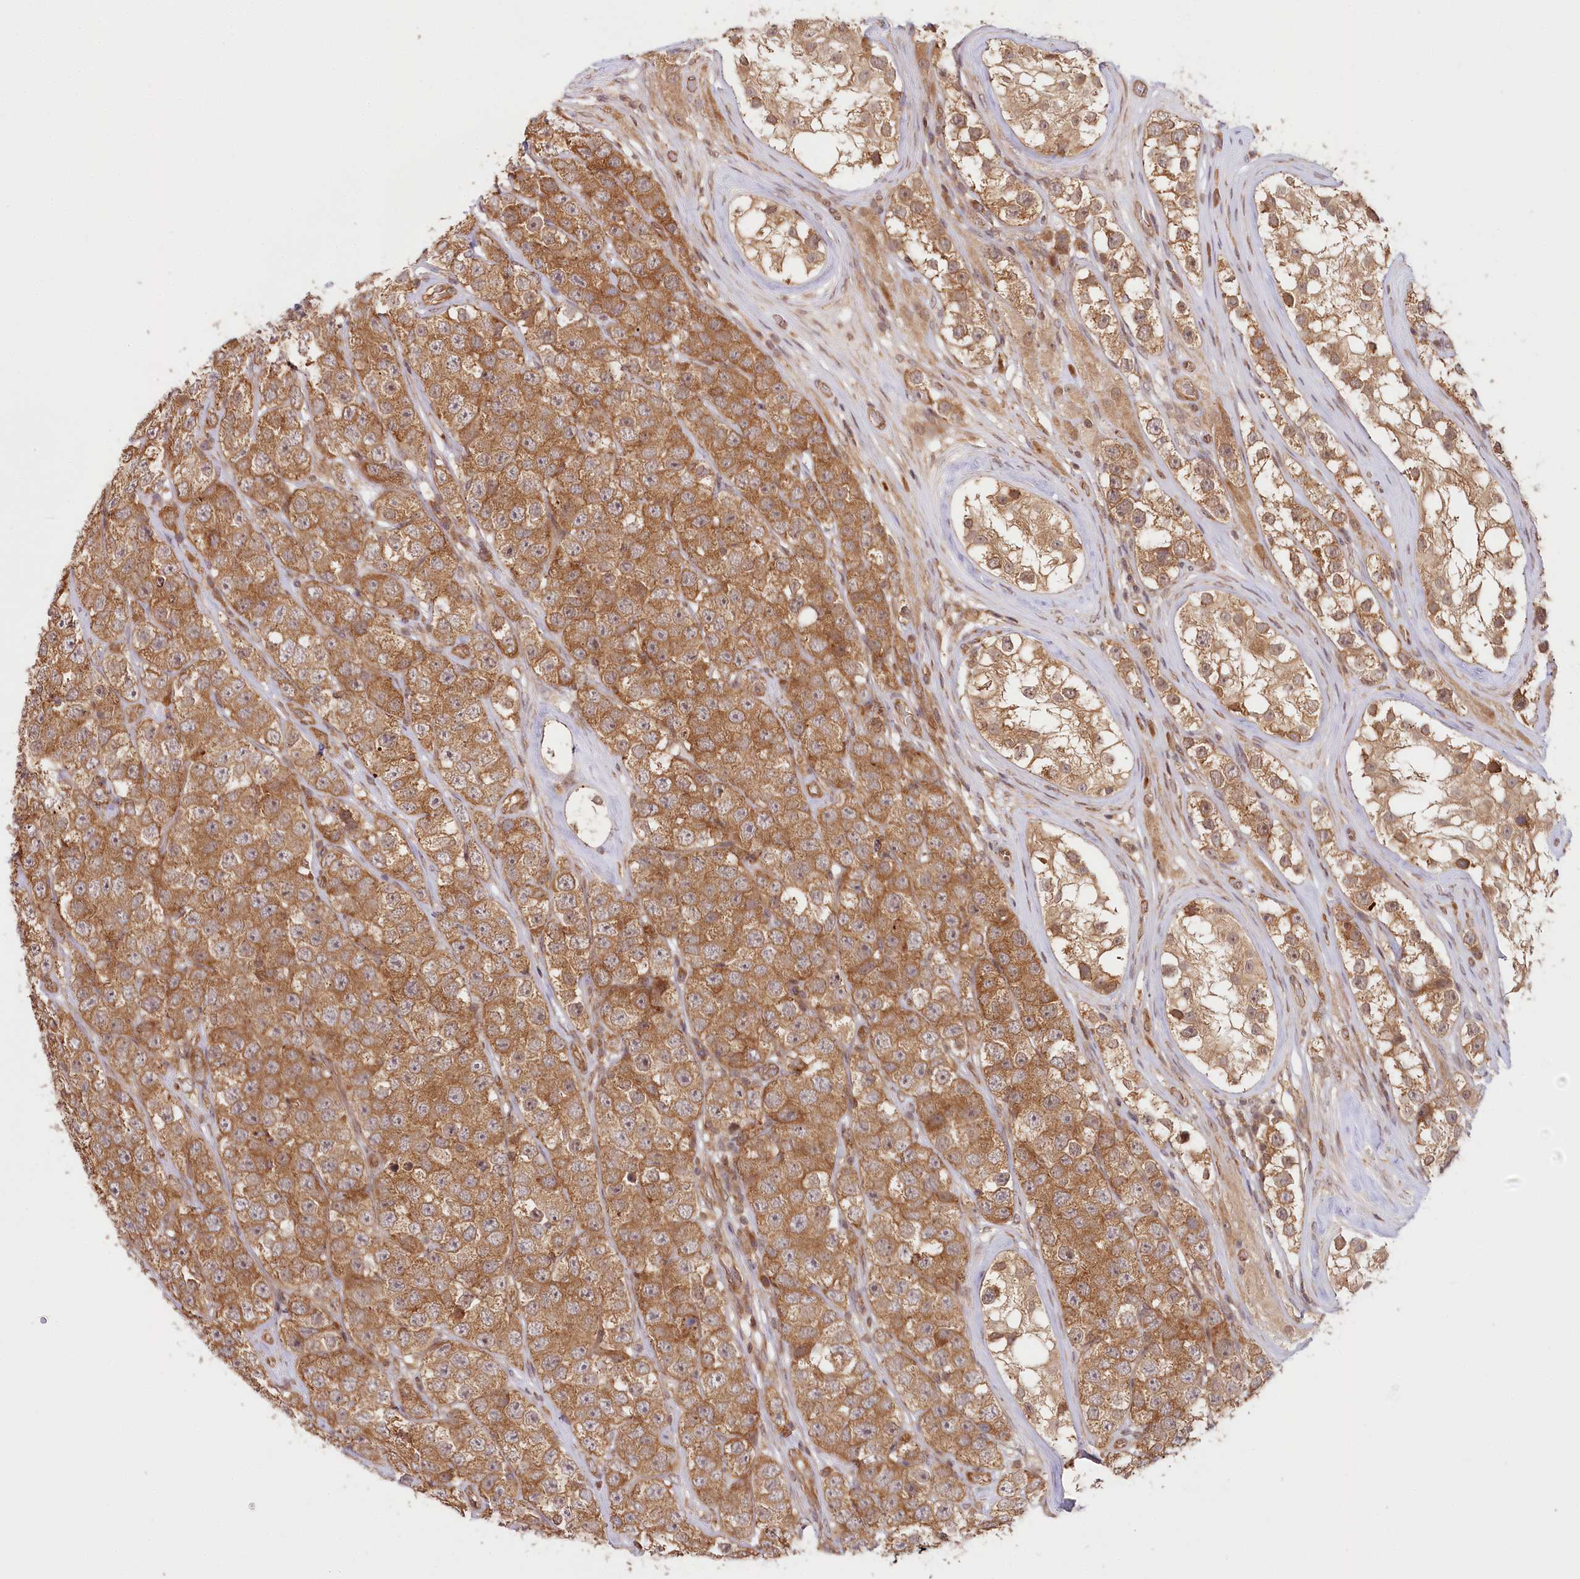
{"staining": {"intensity": "moderate", "quantity": ">75%", "location": "cytoplasmic/membranous"}, "tissue": "testis cancer", "cell_type": "Tumor cells", "image_type": "cancer", "snomed": [{"axis": "morphology", "description": "Seminoma, NOS"}, {"axis": "topography", "description": "Testis"}], "caption": "Testis cancer was stained to show a protein in brown. There is medium levels of moderate cytoplasmic/membranous staining in approximately >75% of tumor cells.", "gene": "CEP70", "patient": {"sex": "male", "age": 28}}